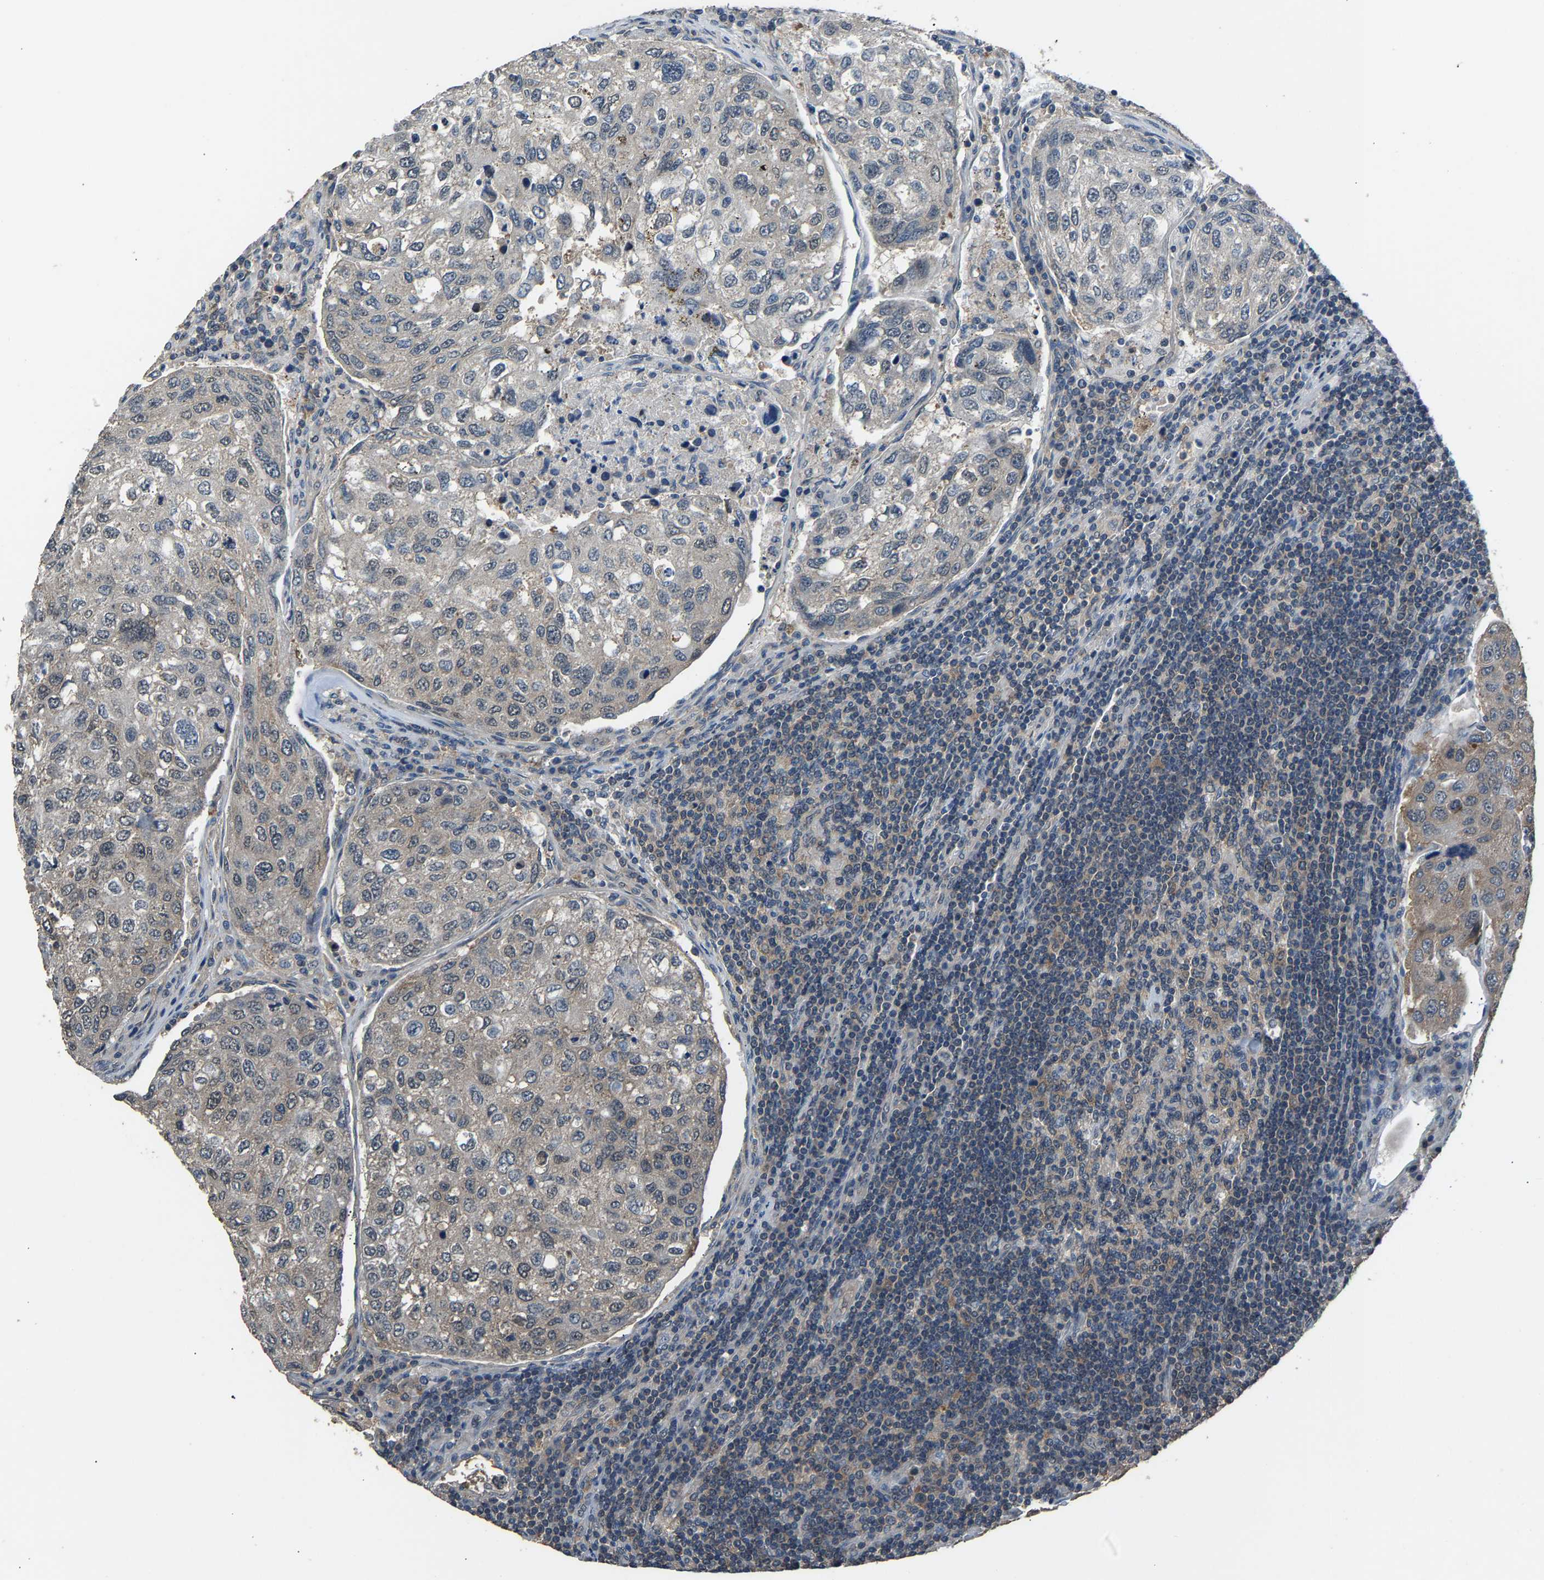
{"staining": {"intensity": "weak", "quantity": "<25%", "location": "cytoplasmic/membranous"}, "tissue": "urothelial cancer", "cell_type": "Tumor cells", "image_type": "cancer", "snomed": [{"axis": "morphology", "description": "Urothelial carcinoma, High grade"}, {"axis": "topography", "description": "Lymph node"}, {"axis": "topography", "description": "Urinary bladder"}], "caption": "This is an immunohistochemistry micrograph of human urothelial cancer. There is no positivity in tumor cells.", "gene": "ABCC9", "patient": {"sex": "male", "age": 51}}